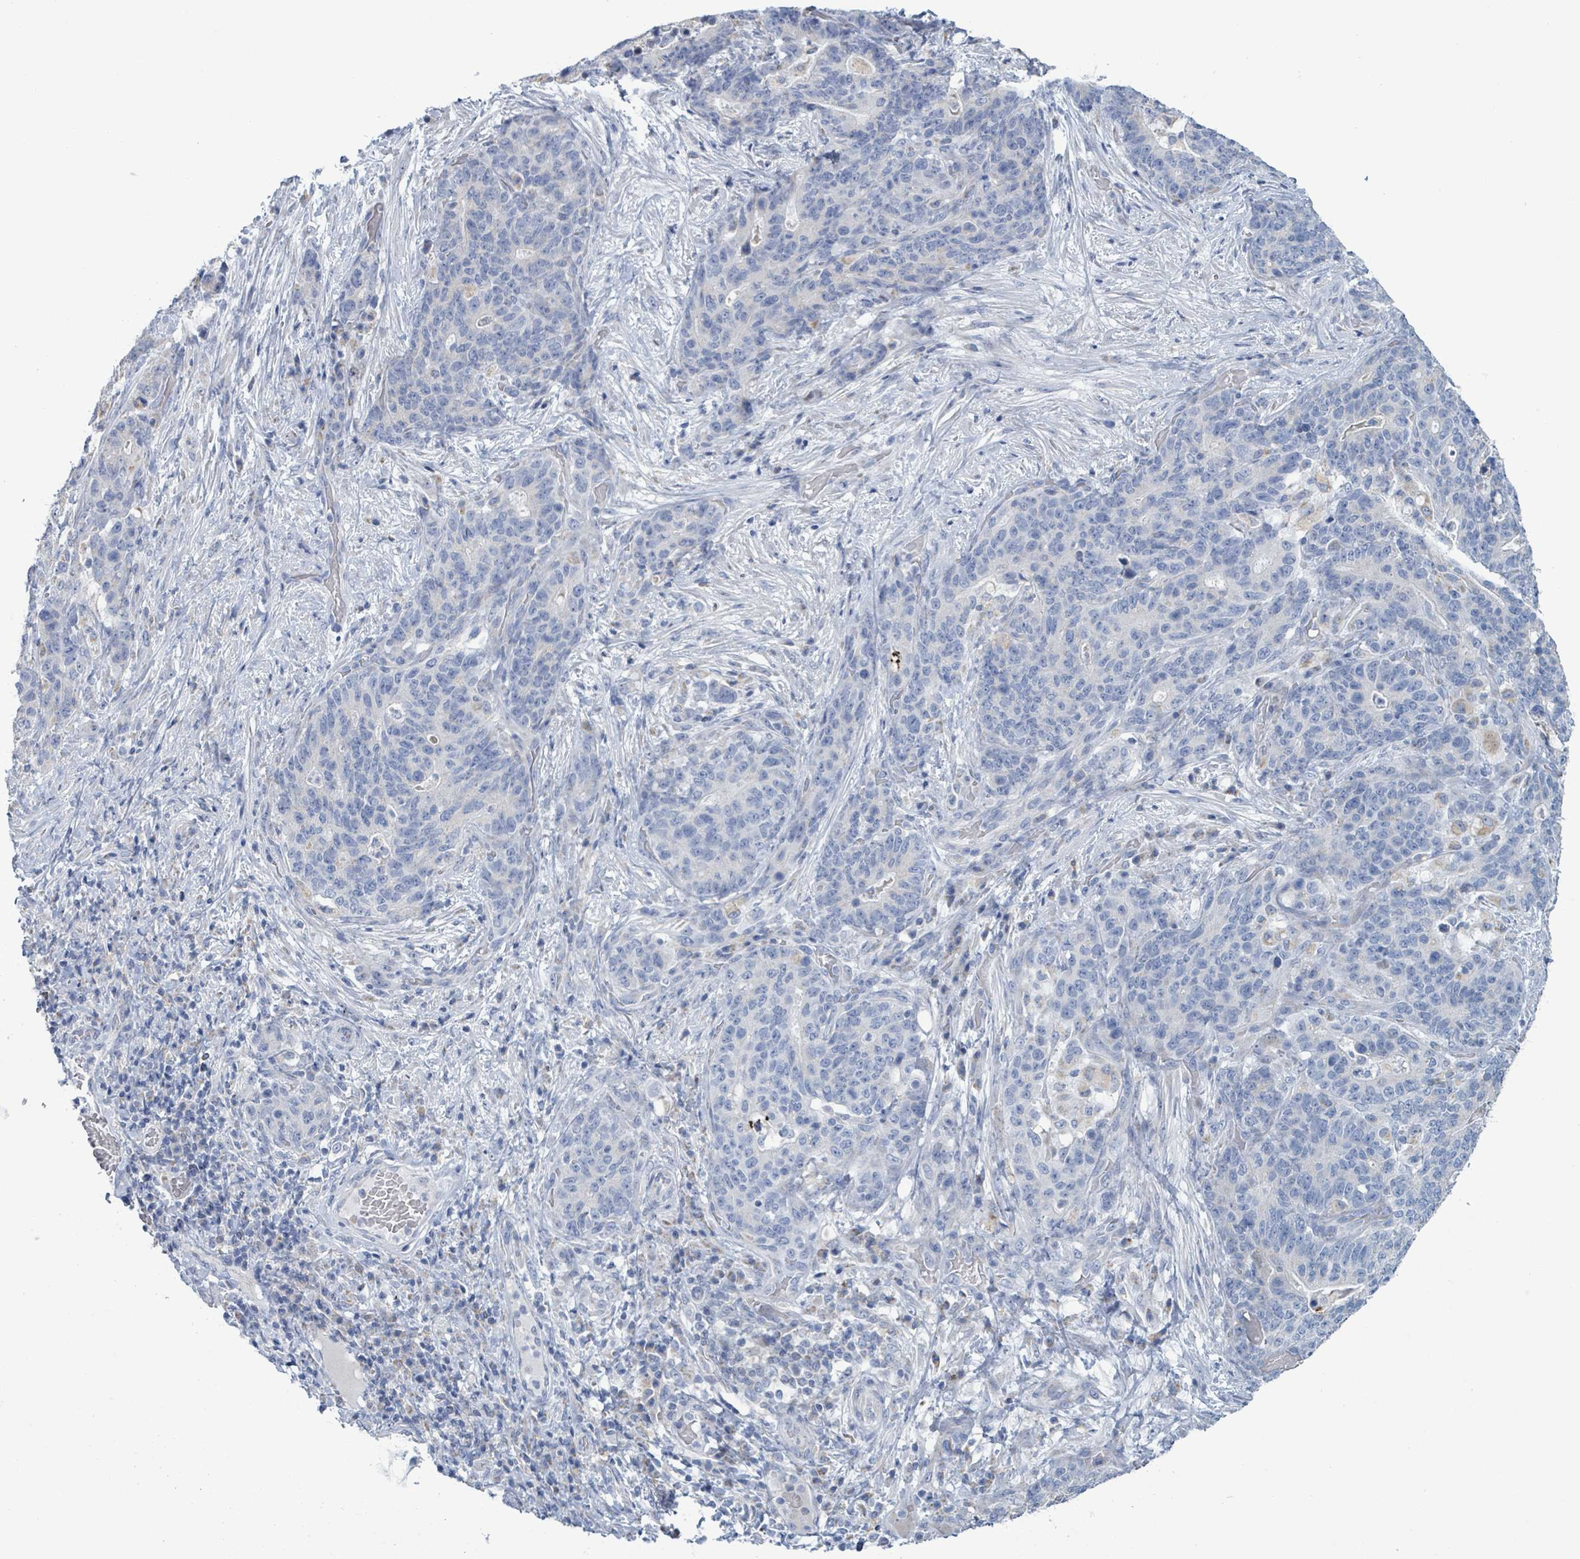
{"staining": {"intensity": "negative", "quantity": "none", "location": "none"}, "tissue": "stomach cancer", "cell_type": "Tumor cells", "image_type": "cancer", "snomed": [{"axis": "morphology", "description": "Normal tissue, NOS"}, {"axis": "morphology", "description": "Adenocarcinoma, NOS"}, {"axis": "topography", "description": "Stomach"}], "caption": "There is no significant expression in tumor cells of stomach adenocarcinoma.", "gene": "AKR1C4", "patient": {"sex": "female", "age": 64}}